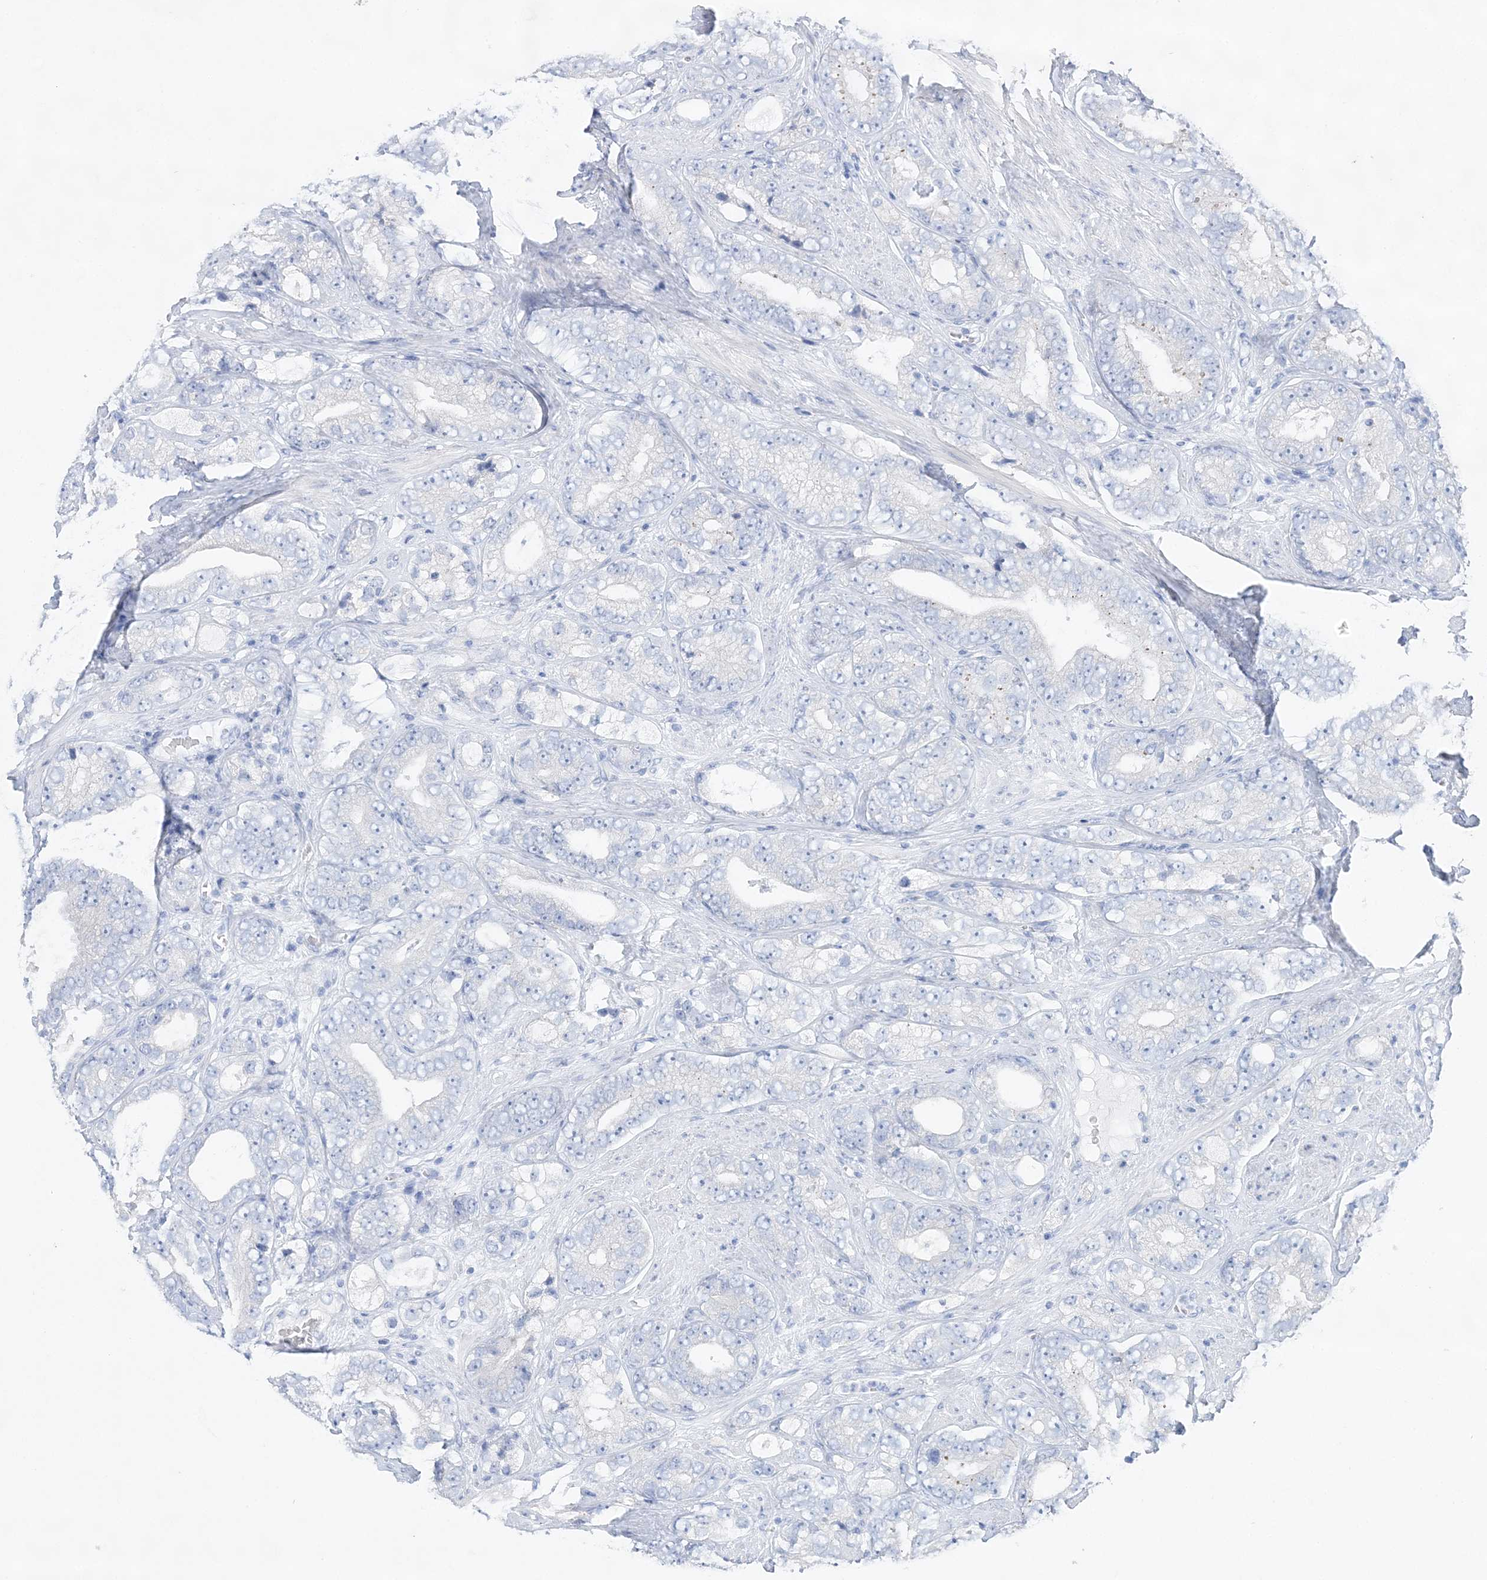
{"staining": {"intensity": "negative", "quantity": "none", "location": "none"}, "tissue": "prostate cancer", "cell_type": "Tumor cells", "image_type": "cancer", "snomed": [{"axis": "morphology", "description": "Adenocarcinoma, High grade"}, {"axis": "topography", "description": "Prostate"}], "caption": "Histopathology image shows no significant protein expression in tumor cells of adenocarcinoma (high-grade) (prostate). The staining is performed using DAB (3,3'-diaminobenzidine) brown chromogen with nuclei counter-stained in using hematoxylin.", "gene": "SLC5A6", "patient": {"sex": "male", "age": 56}}